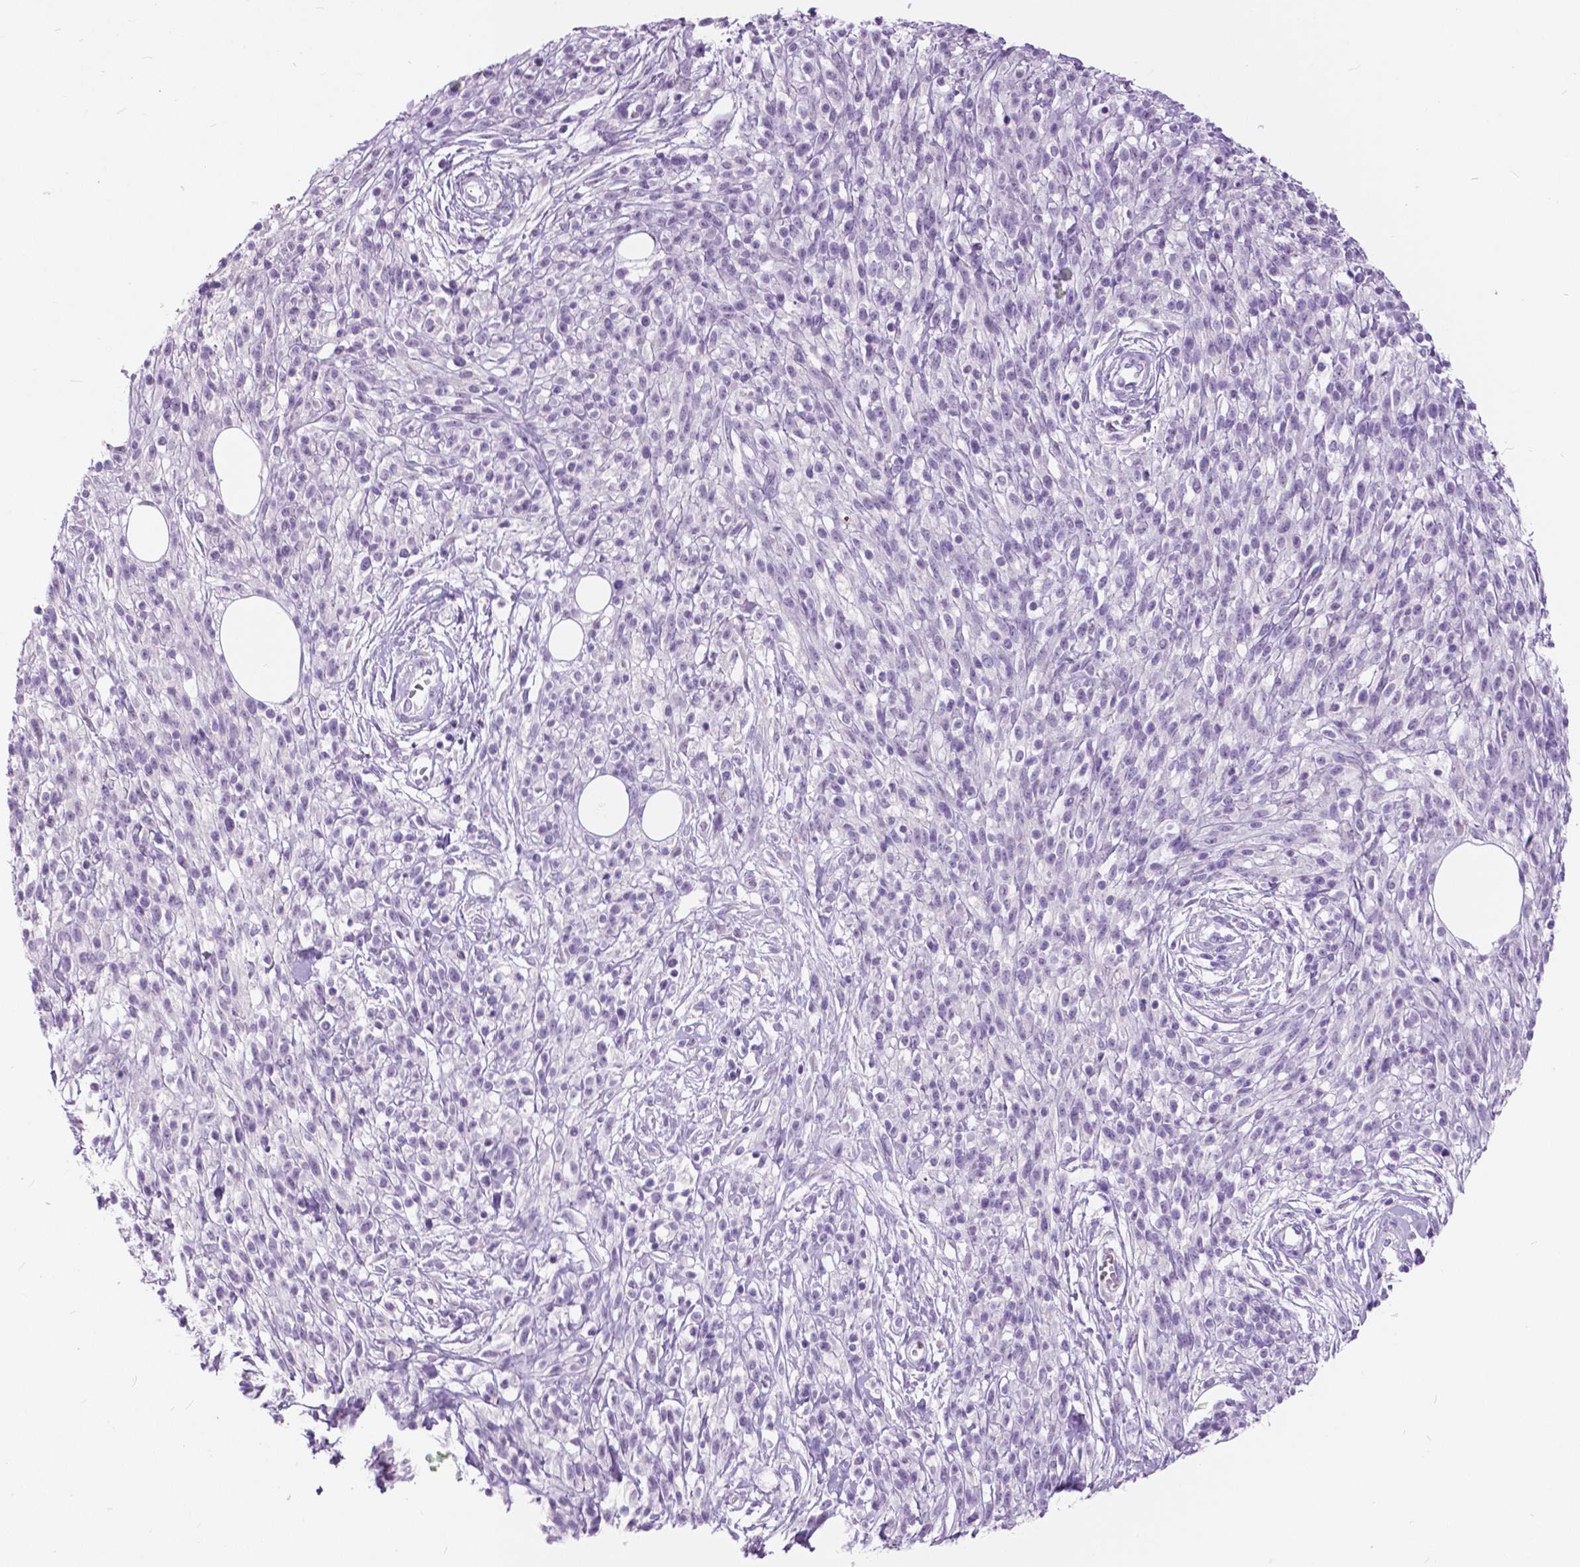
{"staining": {"intensity": "negative", "quantity": "none", "location": "none"}, "tissue": "melanoma", "cell_type": "Tumor cells", "image_type": "cancer", "snomed": [{"axis": "morphology", "description": "Malignant melanoma, NOS"}, {"axis": "topography", "description": "Skin"}, {"axis": "topography", "description": "Skin of trunk"}], "caption": "Immunohistochemistry of malignant melanoma demonstrates no expression in tumor cells. The staining is performed using DAB (3,3'-diaminobenzidine) brown chromogen with nuclei counter-stained in using hematoxylin.", "gene": "TP53TG5", "patient": {"sex": "male", "age": 74}}